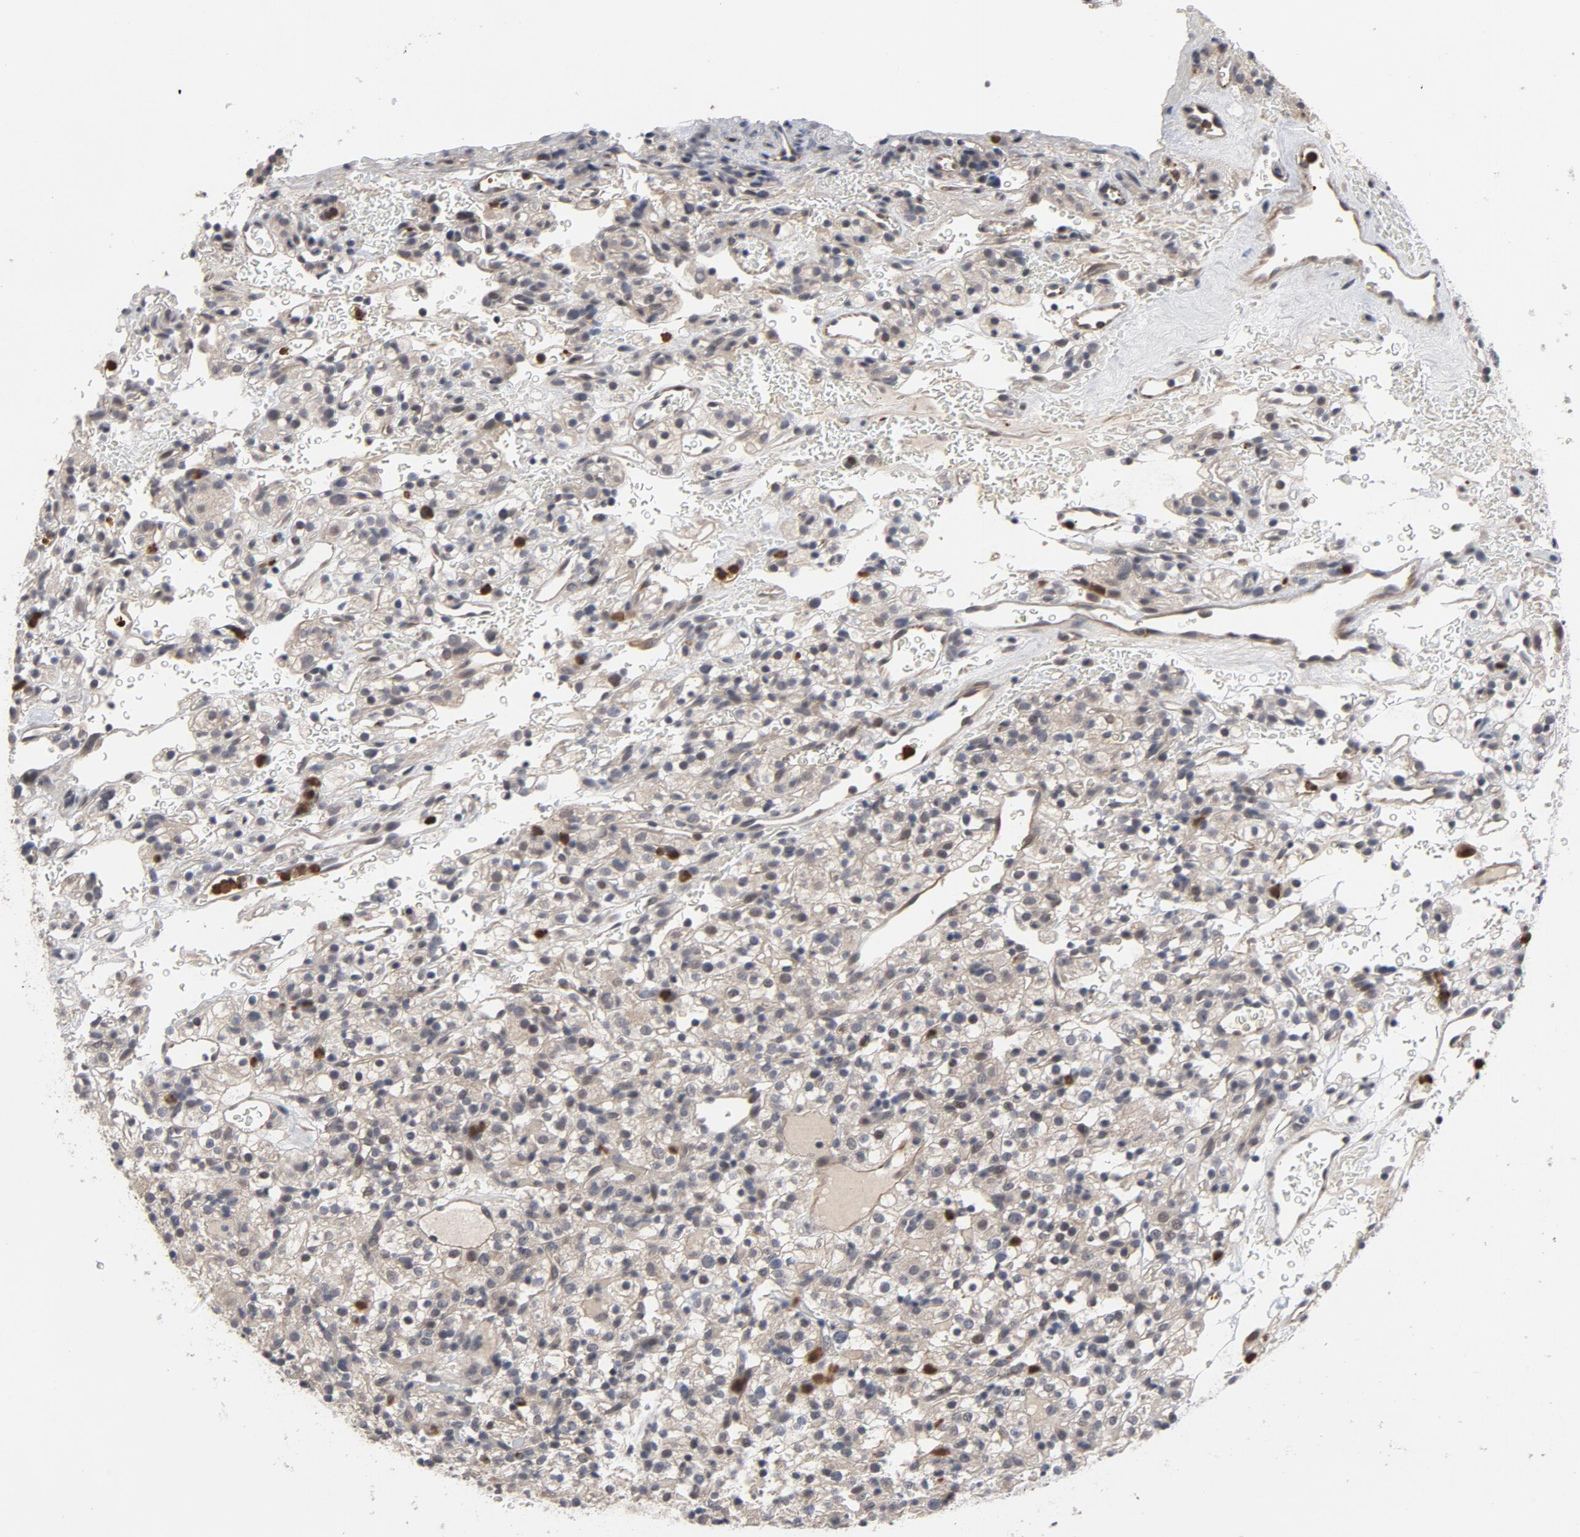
{"staining": {"intensity": "negative", "quantity": "none", "location": "none"}, "tissue": "renal cancer", "cell_type": "Tumor cells", "image_type": "cancer", "snomed": [{"axis": "morphology", "description": "Normal tissue, NOS"}, {"axis": "morphology", "description": "Adenocarcinoma, NOS"}, {"axis": "topography", "description": "Kidney"}], "caption": "Human adenocarcinoma (renal) stained for a protein using immunohistochemistry (IHC) exhibits no expression in tumor cells.", "gene": "RTL5", "patient": {"sex": "female", "age": 72}}